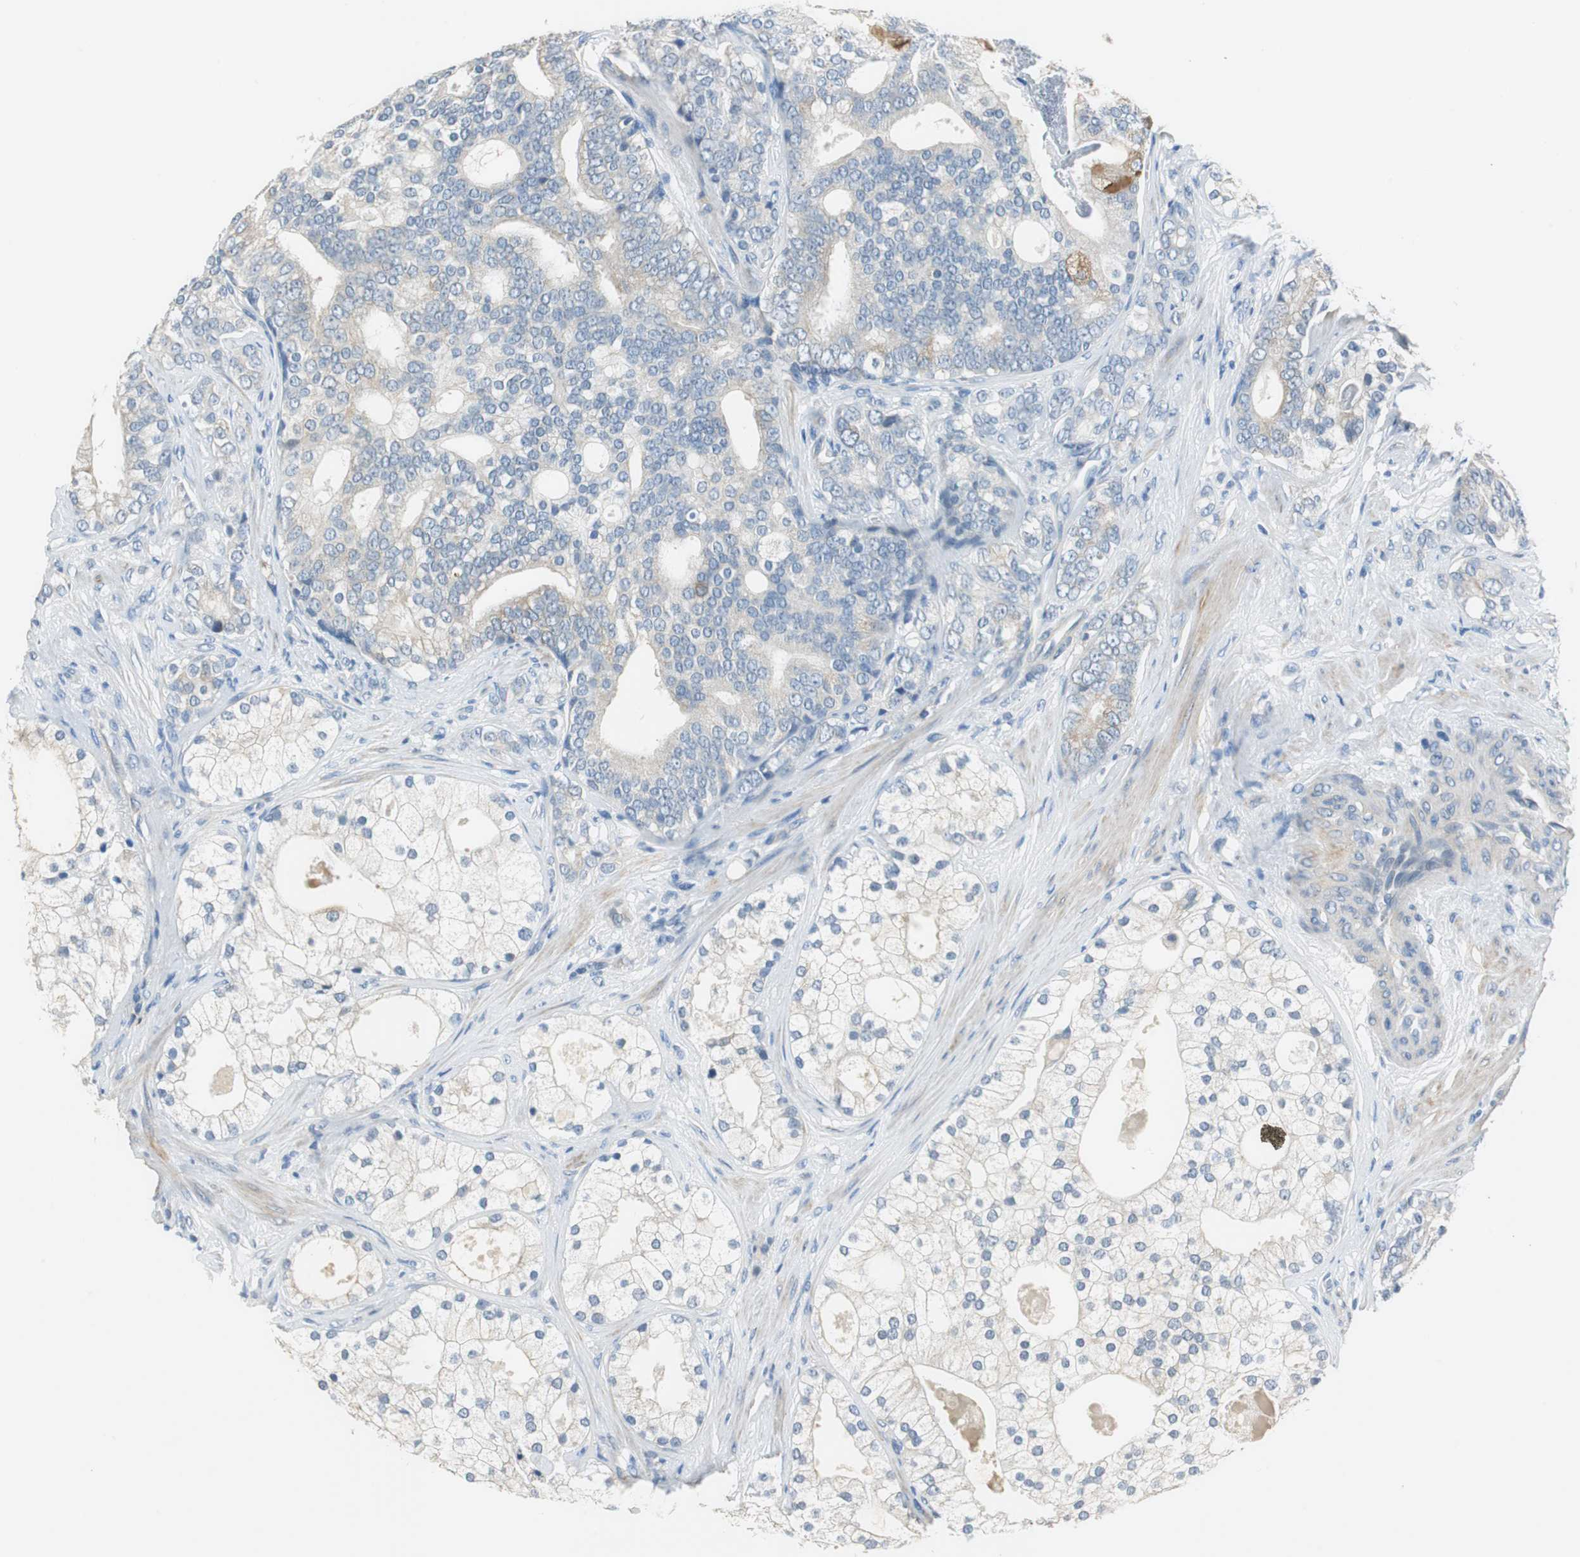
{"staining": {"intensity": "weak", "quantity": "<25%", "location": "cytoplasmic/membranous"}, "tissue": "prostate cancer", "cell_type": "Tumor cells", "image_type": "cancer", "snomed": [{"axis": "morphology", "description": "Adenocarcinoma, Low grade"}, {"axis": "topography", "description": "Prostate"}], "caption": "DAB immunohistochemical staining of prostate low-grade adenocarcinoma demonstrates no significant positivity in tumor cells.", "gene": "FADS2", "patient": {"sex": "male", "age": 58}}